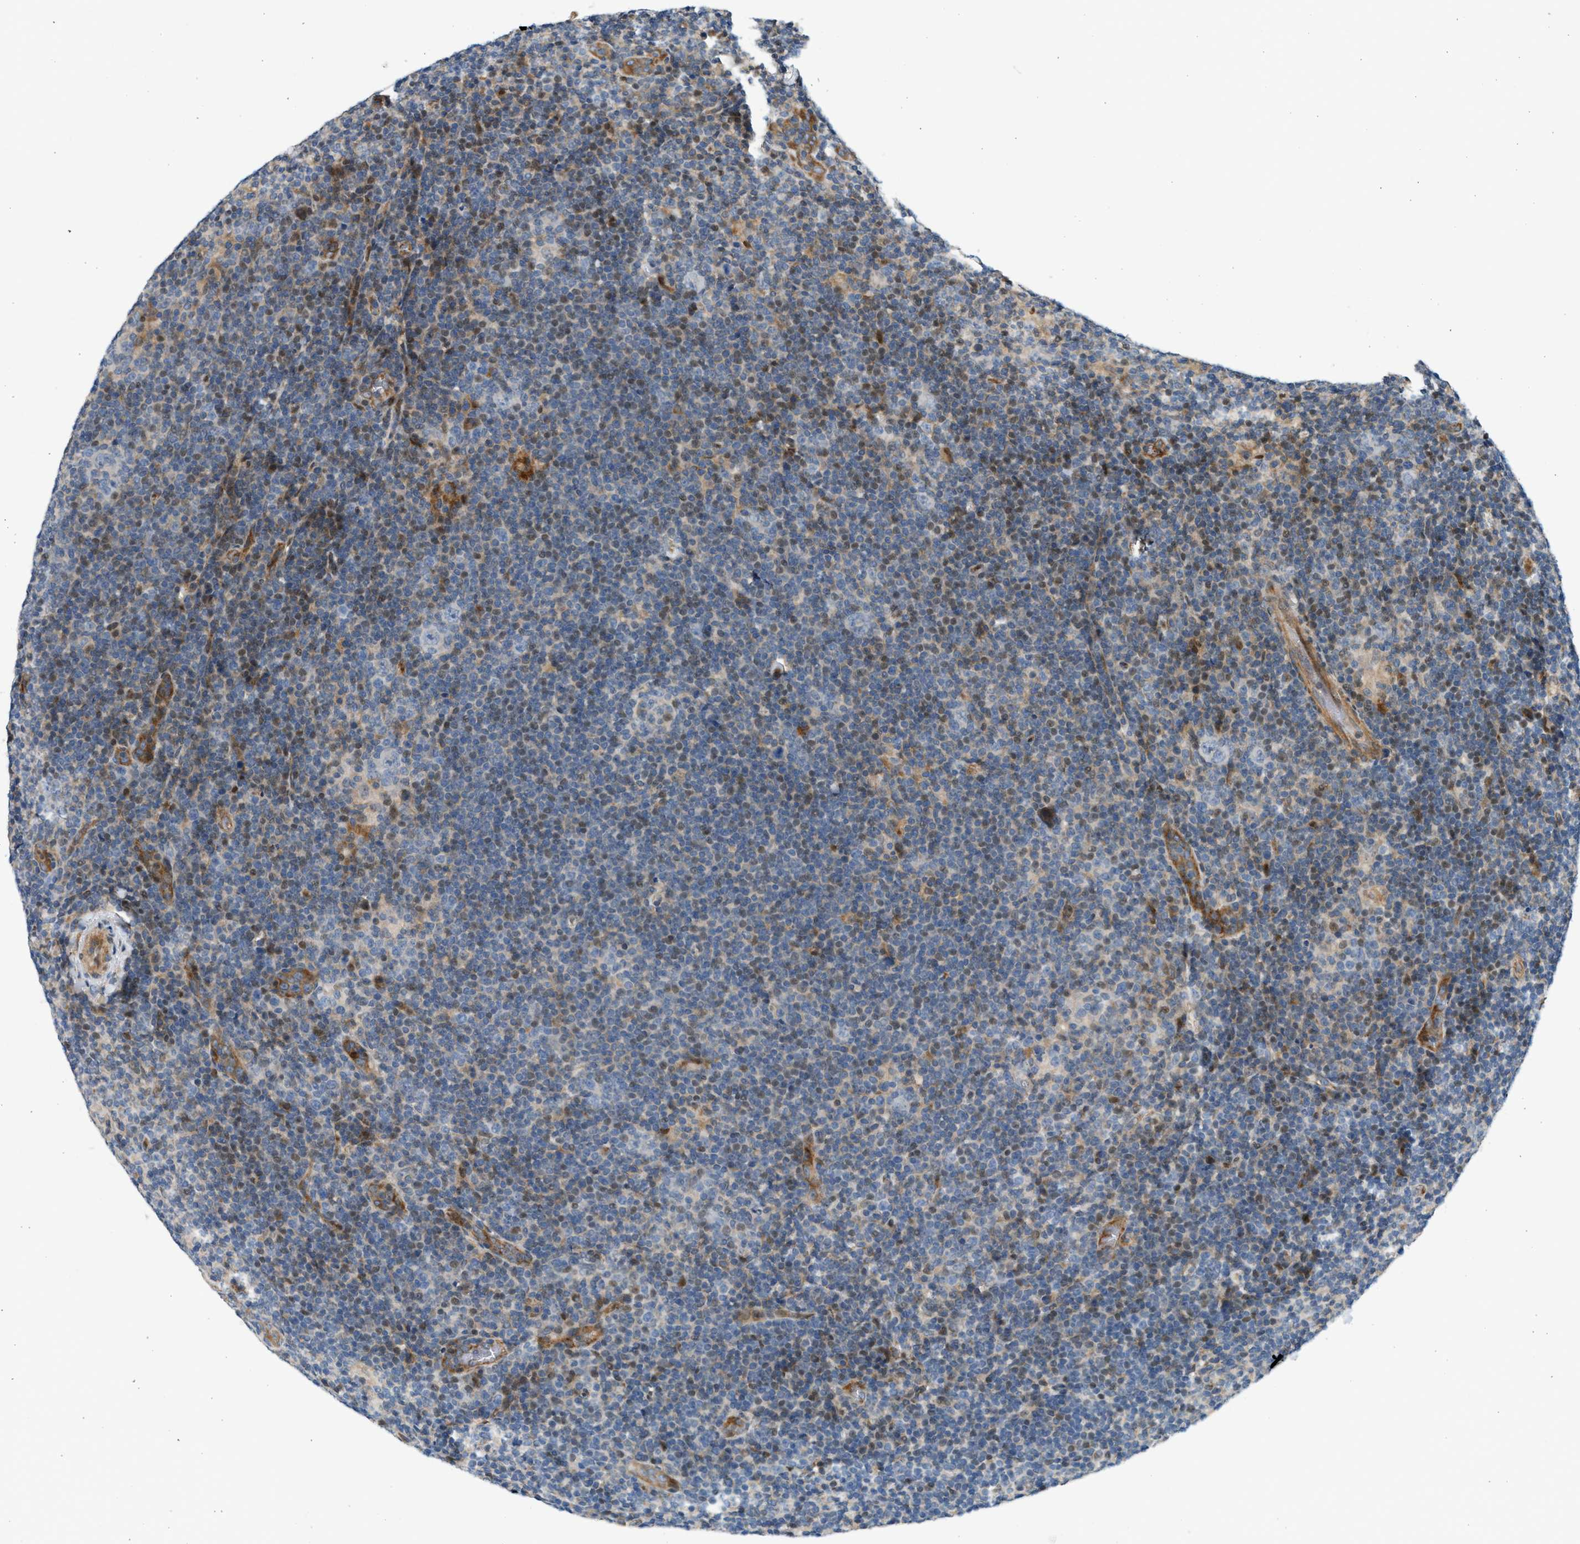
{"staining": {"intensity": "negative", "quantity": "none", "location": "none"}, "tissue": "lymphoma", "cell_type": "Tumor cells", "image_type": "cancer", "snomed": [{"axis": "morphology", "description": "Hodgkin's disease, NOS"}, {"axis": "topography", "description": "Lymph node"}], "caption": "Immunohistochemical staining of lymphoma exhibits no significant positivity in tumor cells.", "gene": "NRSN2", "patient": {"sex": "female", "age": 57}}